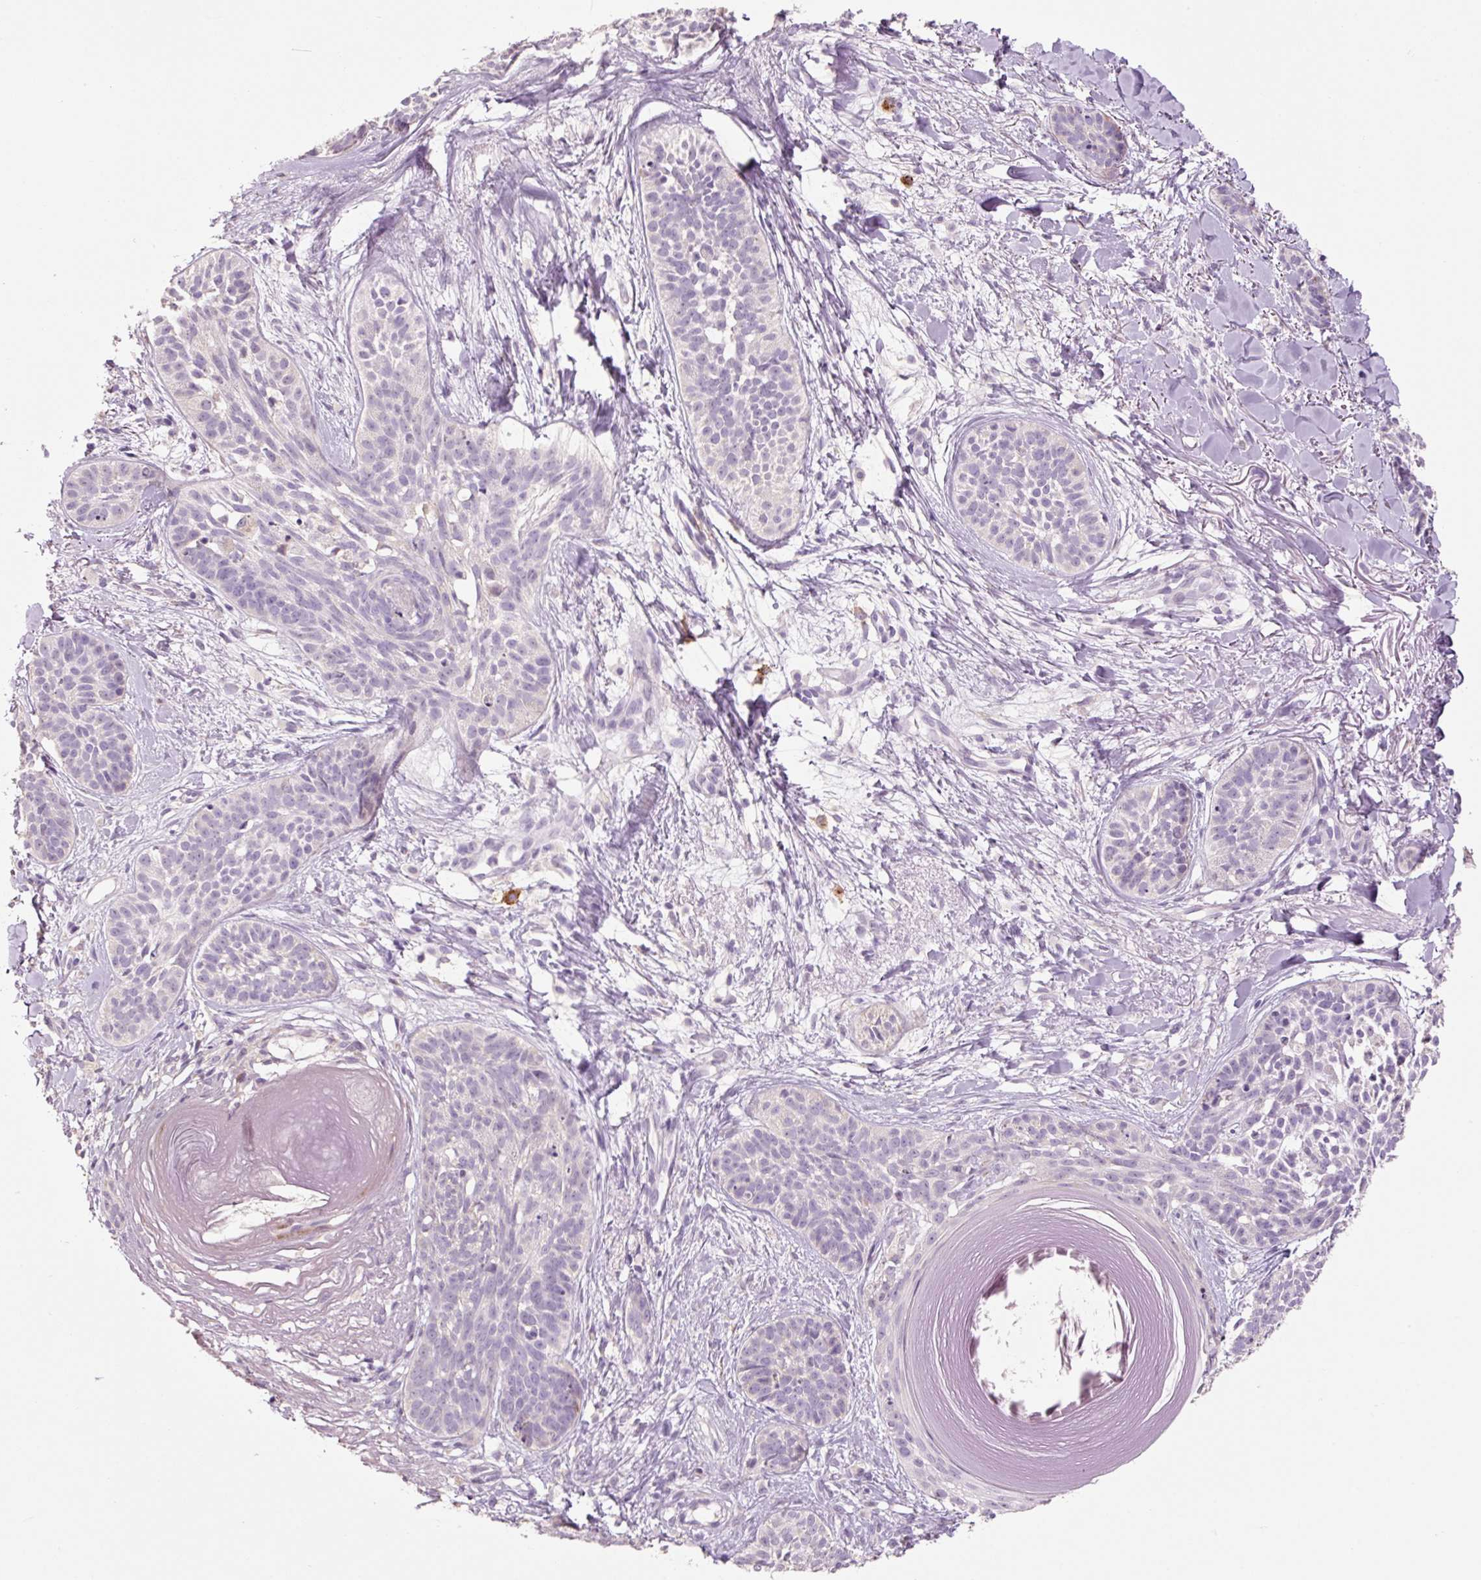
{"staining": {"intensity": "negative", "quantity": "none", "location": "none"}, "tissue": "skin cancer", "cell_type": "Tumor cells", "image_type": "cancer", "snomed": [{"axis": "morphology", "description": "Basal cell carcinoma"}, {"axis": "topography", "description": "Skin"}], "caption": "Skin cancer (basal cell carcinoma) stained for a protein using immunohistochemistry exhibits no staining tumor cells.", "gene": "HAX1", "patient": {"sex": "male", "age": 52}}